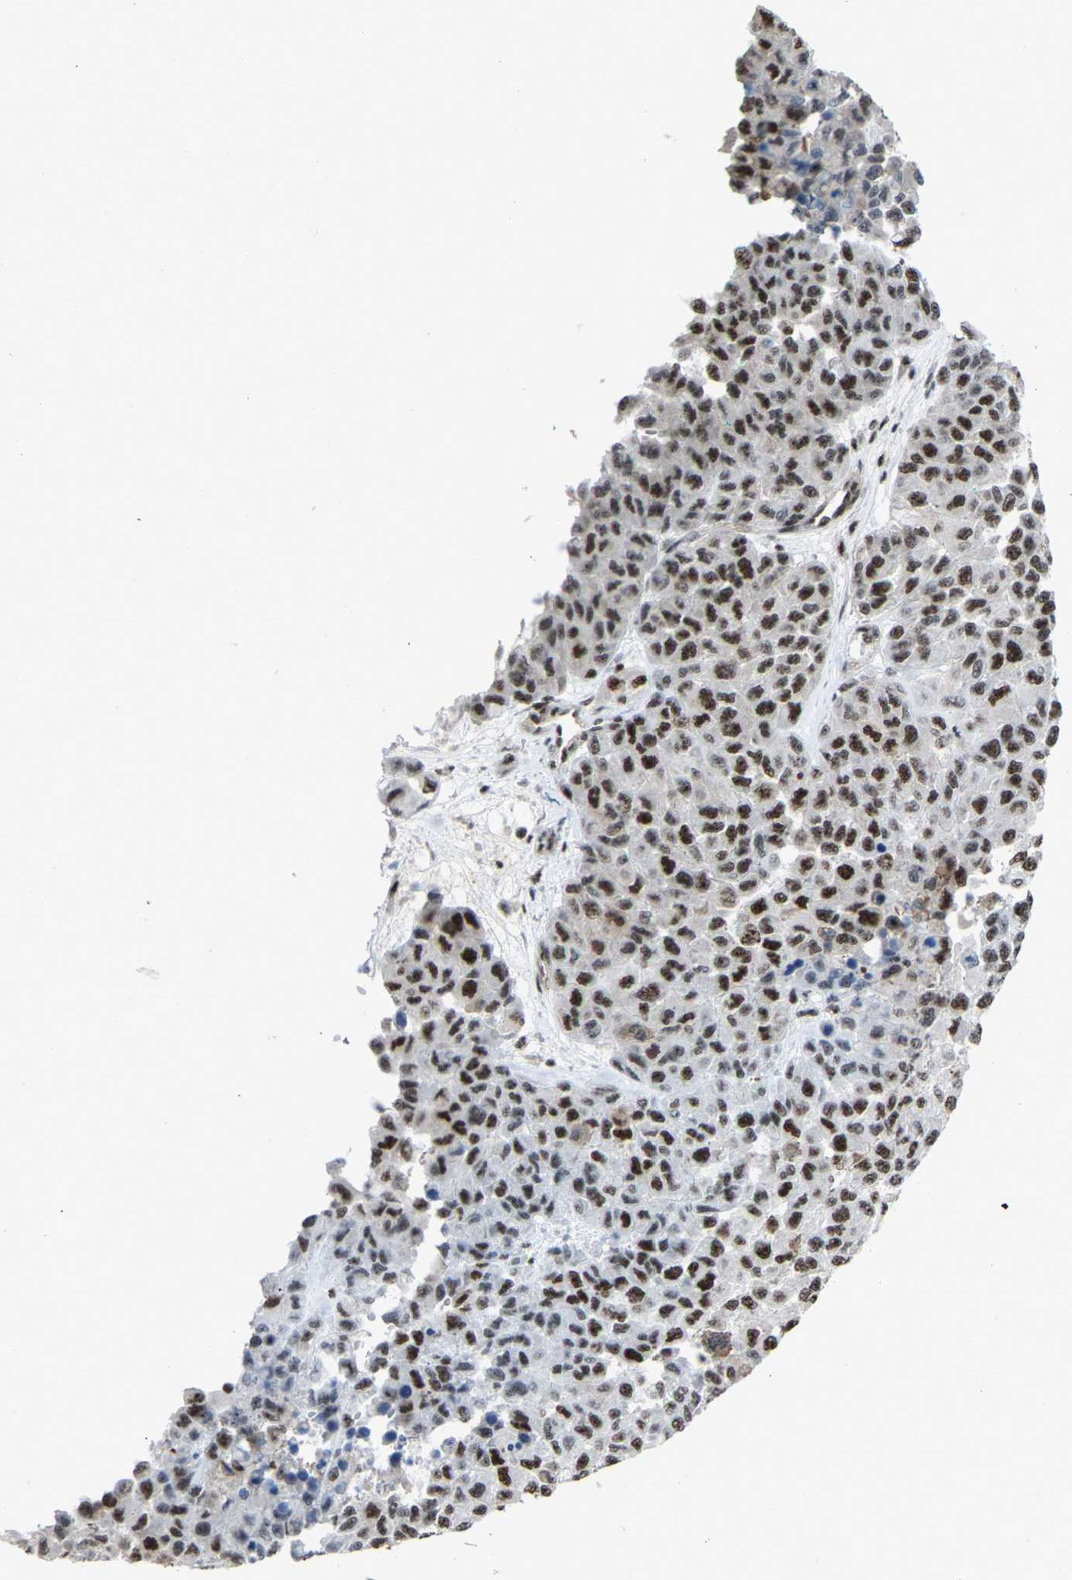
{"staining": {"intensity": "strong", "quantity": ">75%", "location": "nuclear"}, "tissue": "melanoma", "cell_type": "Tumor cells", "image_type": "cancer", "snomed": [{"axis": "morphology", "description": "Malignant melanoma, NOS"}, {"axis": "topography", "description": "Skin"}], "caption": "This photomicrograph shows IHC staining of human melanoma, with high strong nuclear positivity in approximately >75% of tumor cells.", "gene": "DDX5", "patient": {"sex": "male", "age": 62}}